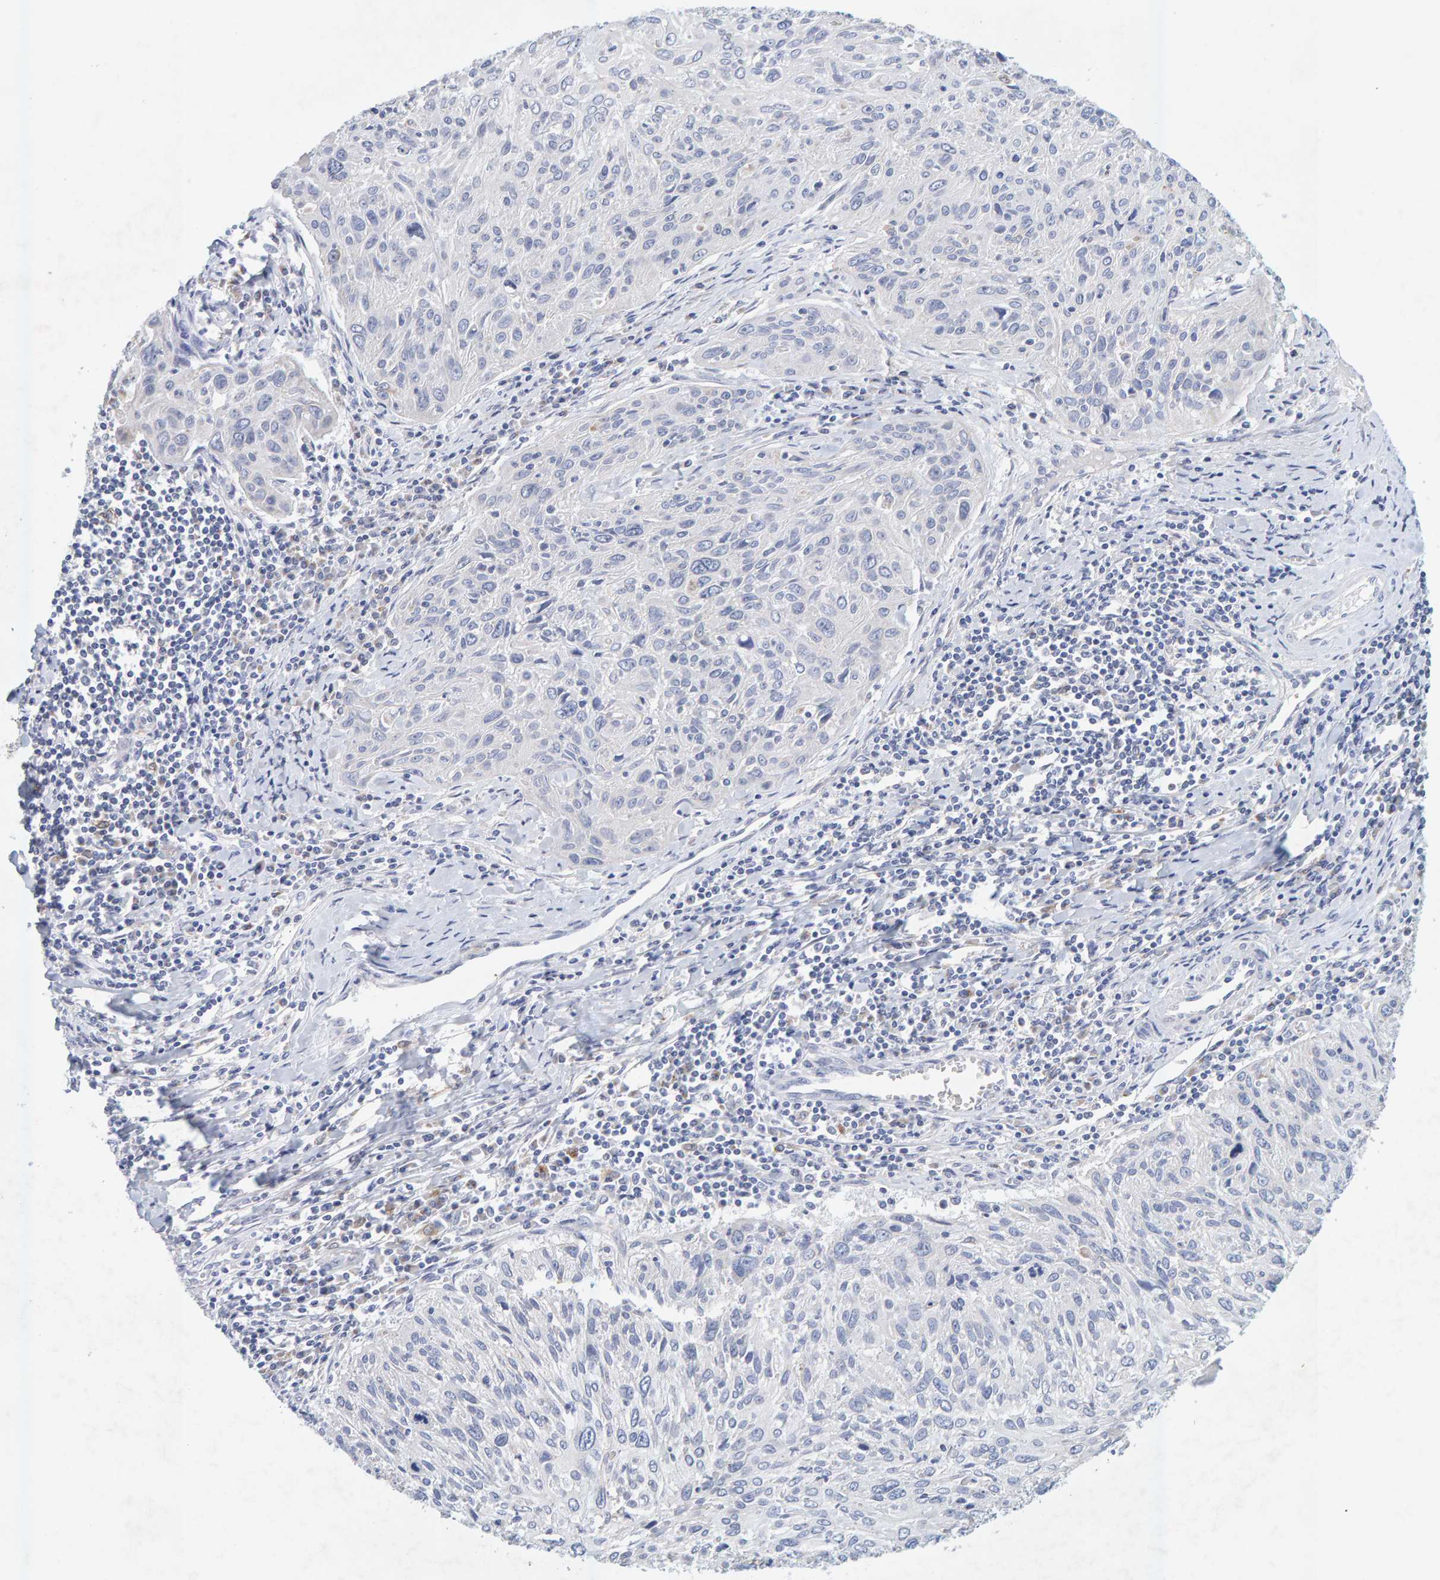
{"staining": {"intensity": "negative", "quantity": "none", "location": "none"}, "tissue": "cervical cancer", "cell_type": "Tumor cells", "image_type": "cancer", "snomed": [{"axis": "morphology", "description": "Squamous cell carcinoma, NOS"}, {"axis": "topography", "description": "Cervix"}], "caption": "Human cervical squamous cell carcinoma stained for a protein using immunohistochemistry (IHC) demonstrates no expression in tumor cells.", "gene": "SGPL1", "patient": {"sex": "female", "age": 51}}